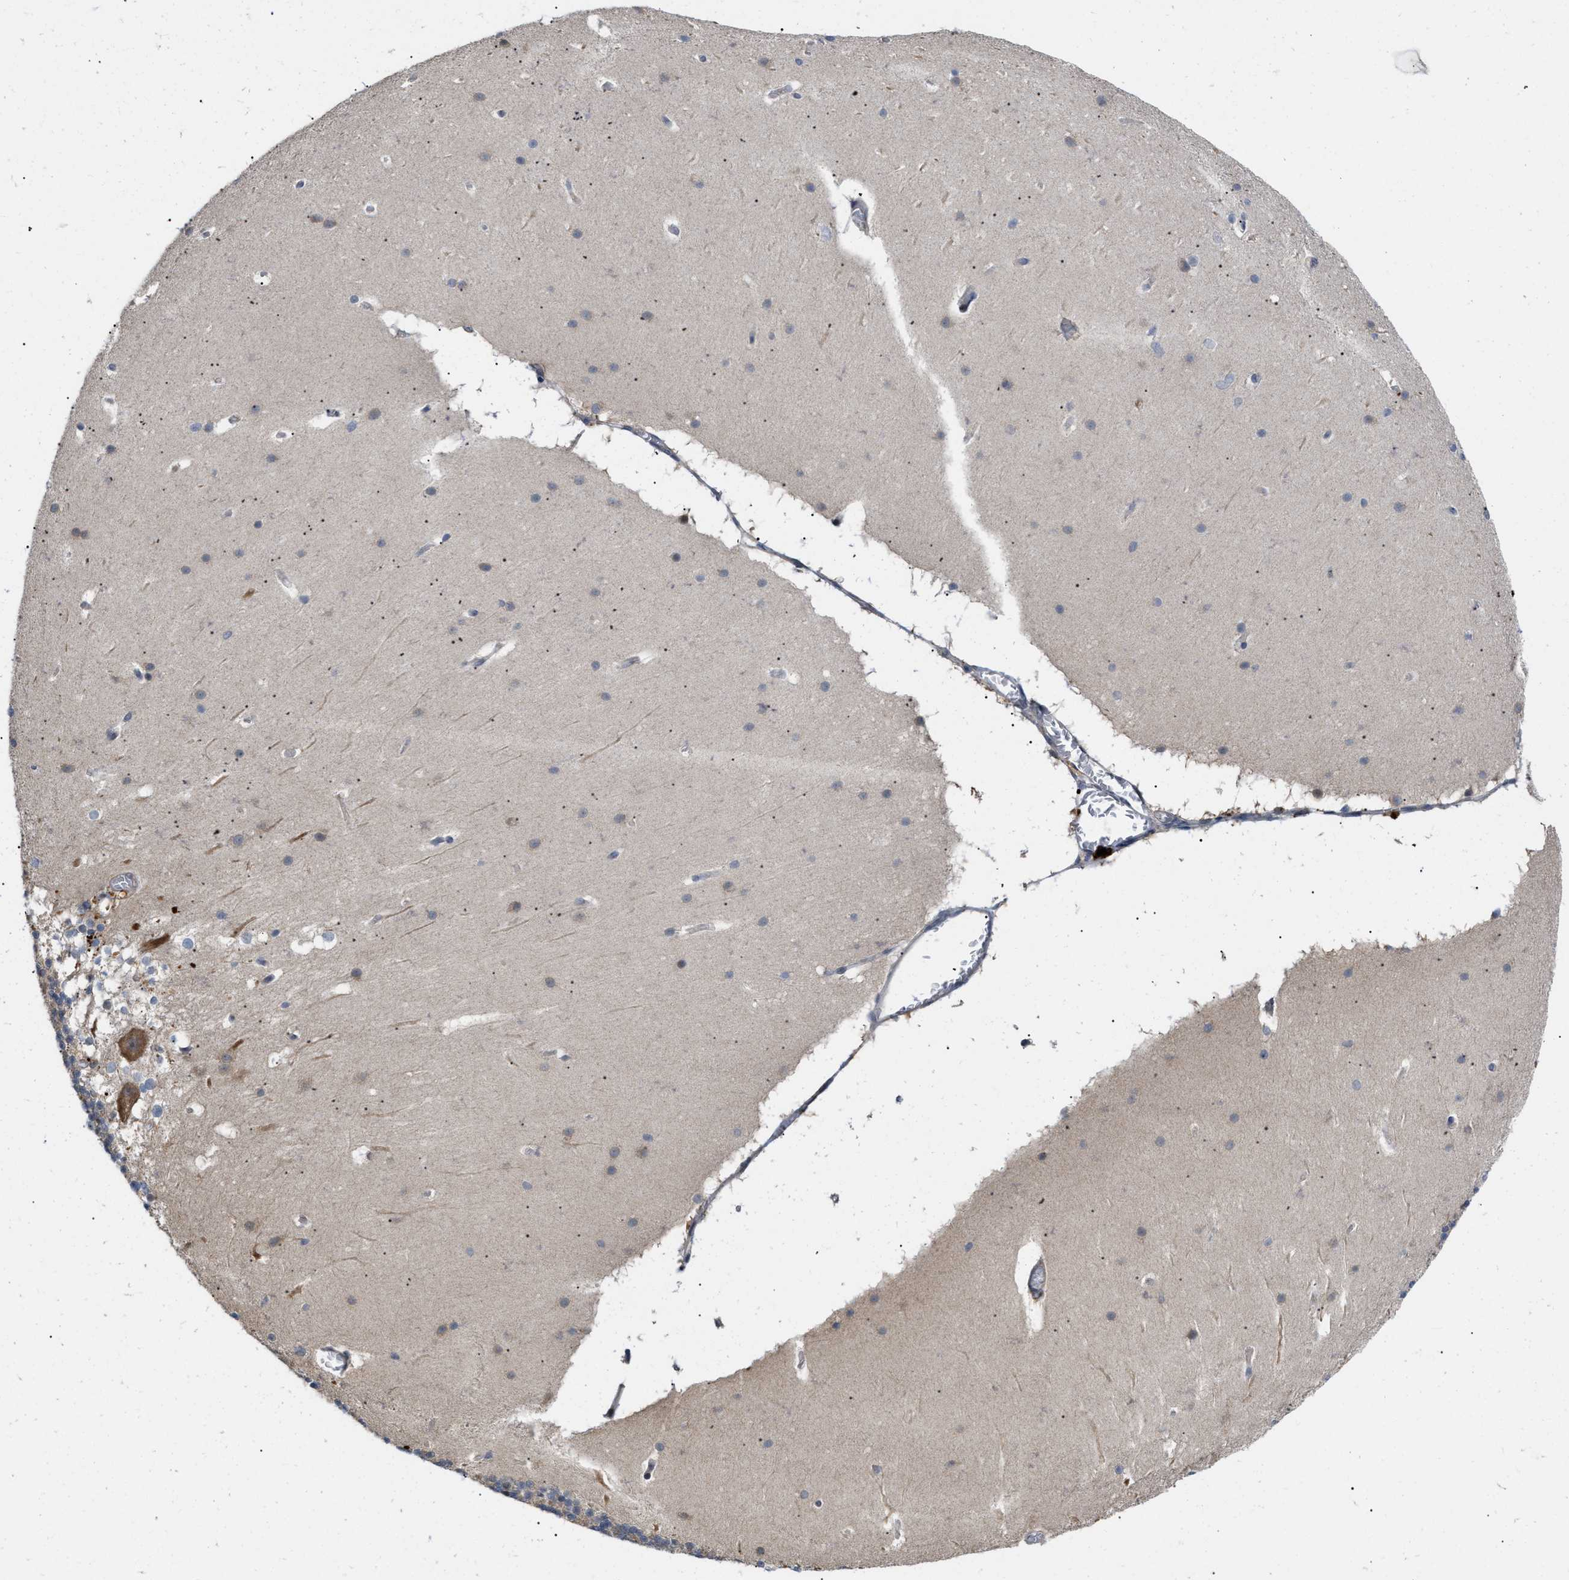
{"staining": {"intensity": "moderate", "quantity": ">75%", "location": "cytoplasmic/membranous"}, "tissue": "cerebellum", "cell_type": "Cells in granular layer", "image_type": "normal", "snomed": [{"axis": "morphology", "description": "Normal tissue, NOS"}, {"axis": "topography", "description": "Cerebellum"}], "caption": "Protein expression analysis of unremarkable cerebellum shows moderate cytoplasmic/membranous expression in approximately >75% of cells in granular layer. The staining was performed using DAB to visualize the protein expression in brown, while the nuclei were stained in blue with hematoxylin (Magnification: 20x).", "gene": "CSNK1A1", "patient": {"sex": "female", "age": 19}}